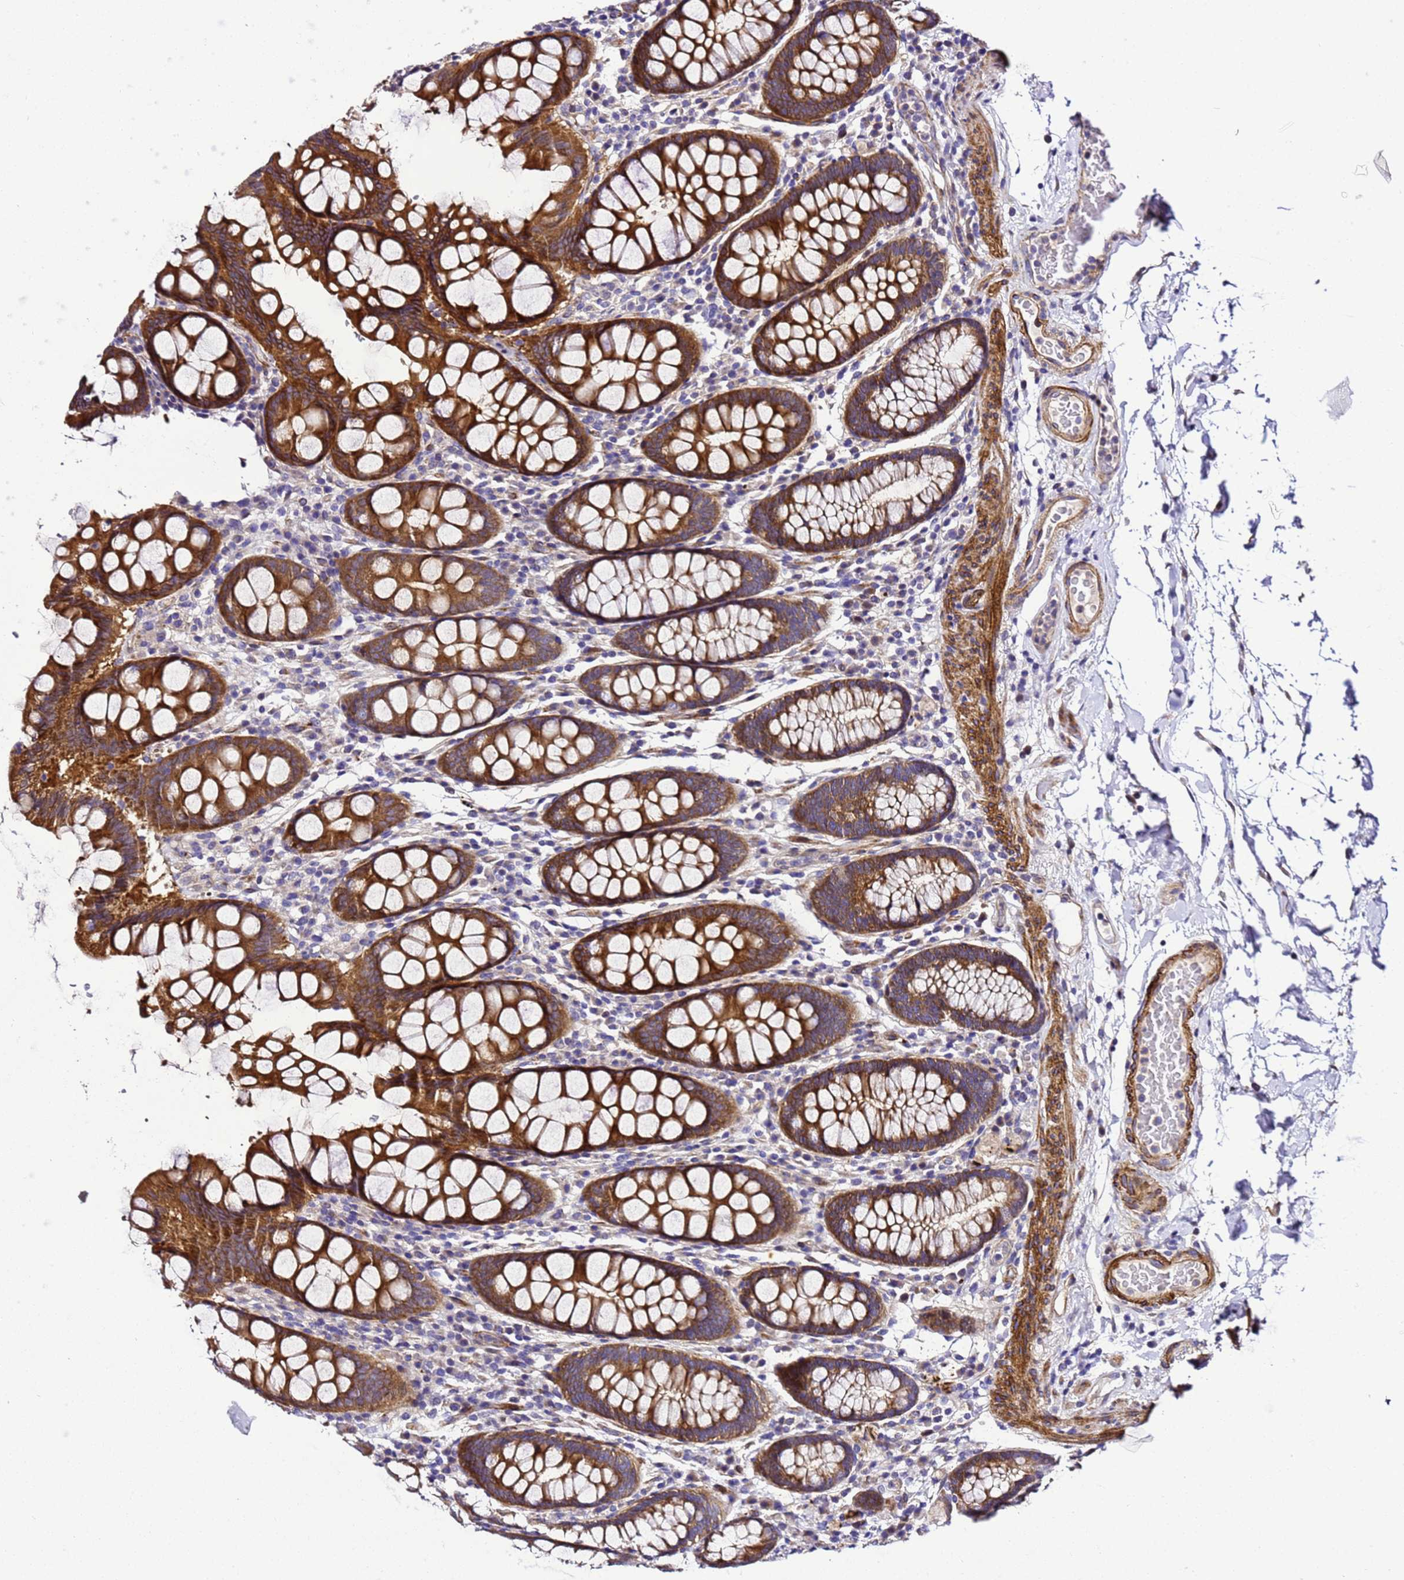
{"staining": {"intensity": "moderate", "quantity": ">75%", "location": "cytoplasmic/membranous"}, "tissue": "colon", "cell_type": "Endothelial cells", "image_type": "normal", "snomed": [{"axis": "morphology", "description": "Normal tissue, NOS"}, {"axis": "topography", "description": "Colon"}], "caption": "Colon stained for a protein shows moderate cytoplasmic/membranous positivity in endothelial cells. (Stains: DAB (3,3'-diaminobenzidine) in brown, nuclei in blue, Microscopy: brightfield microscopy at high magnification).", "gene": "ZNF417", "patient": {"sex": "female", "age": 79}}